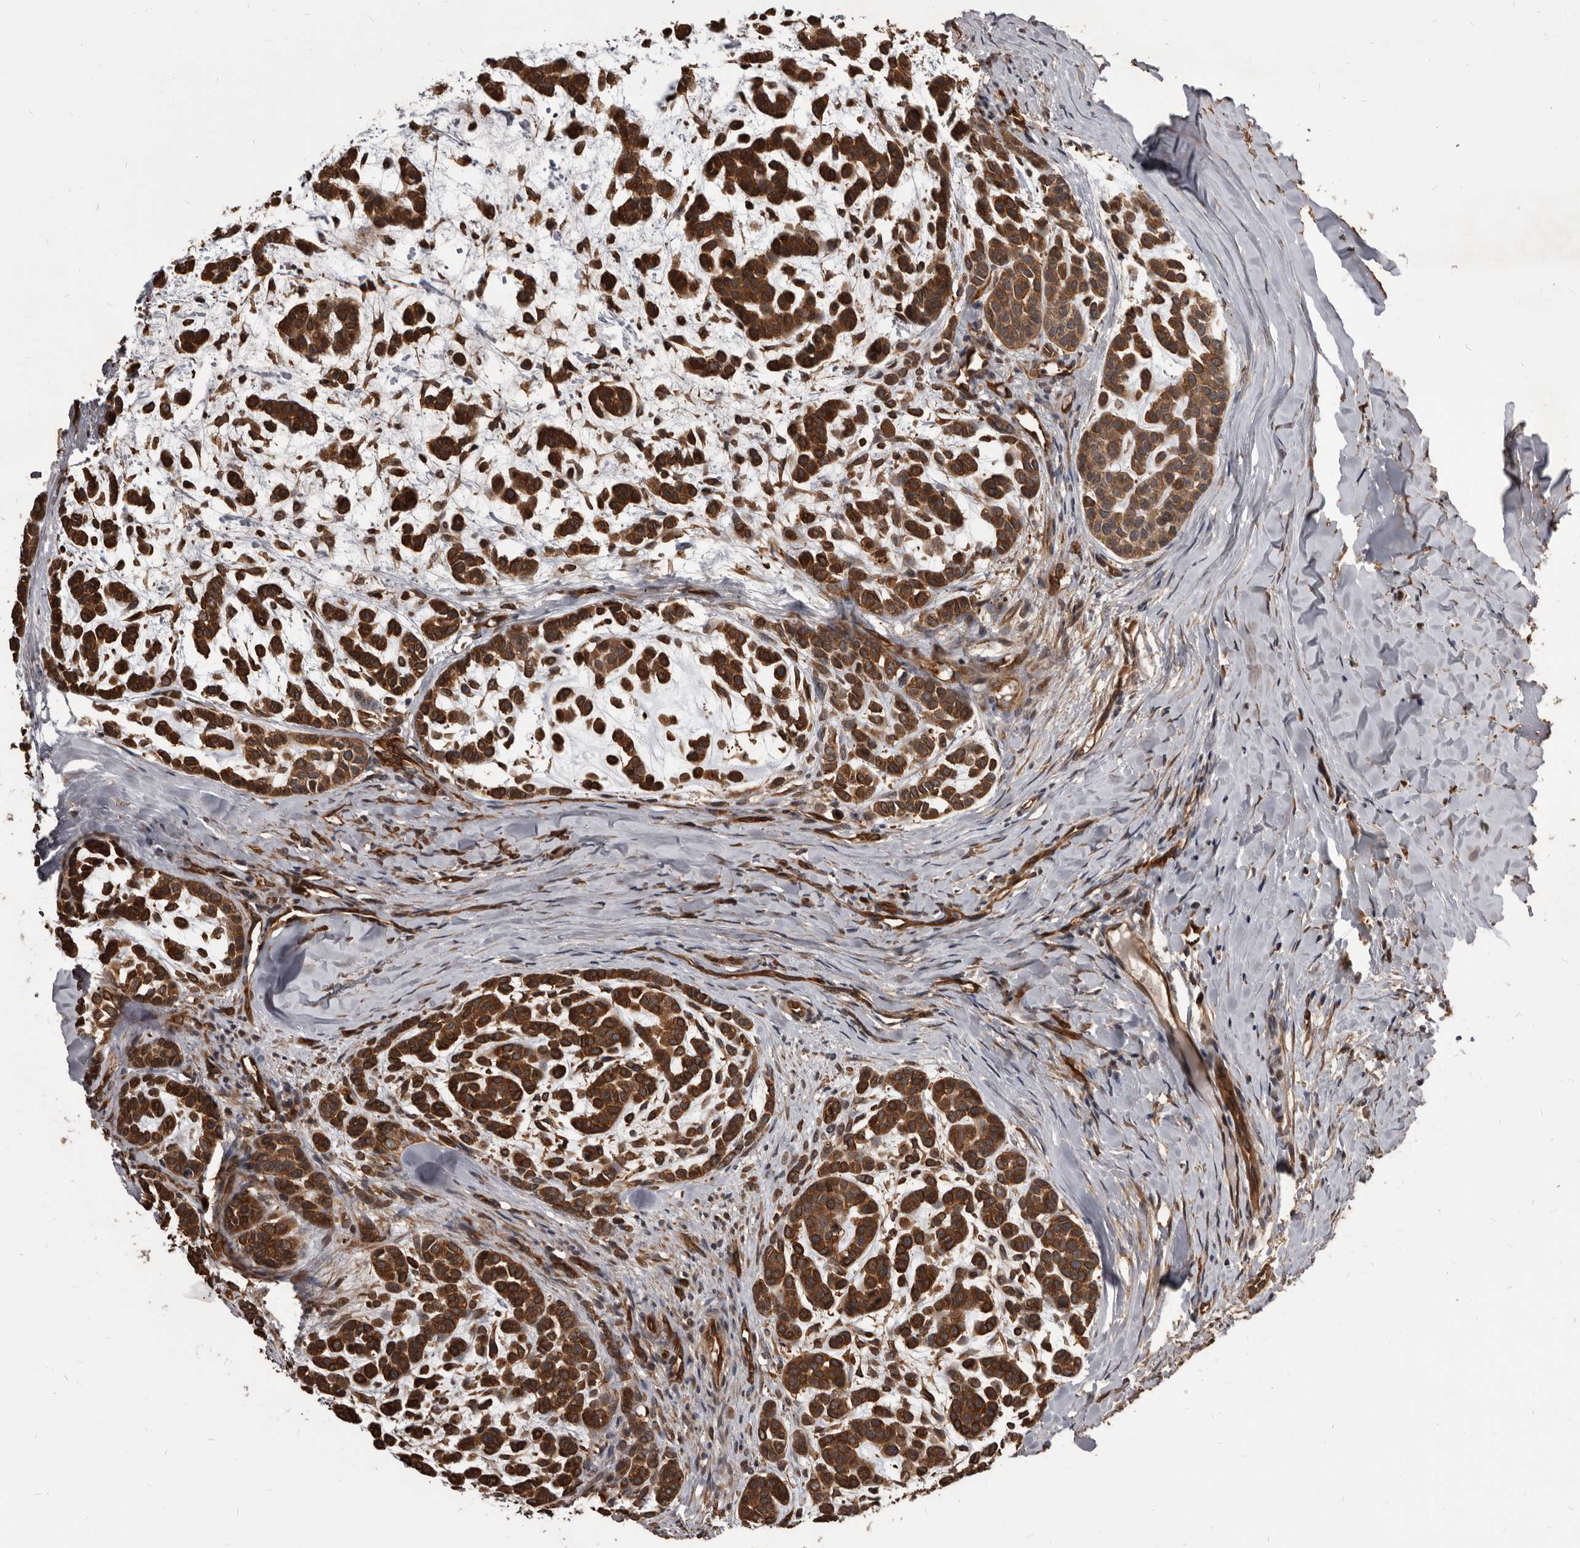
{"staining": {"intensity": "strong", "quantity": ">75%", "location": "cytoplasmic/membranous"}, "tissue": "head and neck cancer", "cell_type": "Tumor cells", "image_type": "cancer", "snomed": [{"axis": "morphology", "description": "Adenocarcinoma, NOS"}, {"axis": "morphology", "description": "Adenoma, NOS"}, {"axis": "topography", "description": "Head-Neck"}], "caption": "Protein staining reveals strong cytoplasmic/membranous expression in about >75% of tumor cells in adenoma (head and neck).", "gene": "ADAMTS20", "patient": {"sex": "female", "age": 55}}